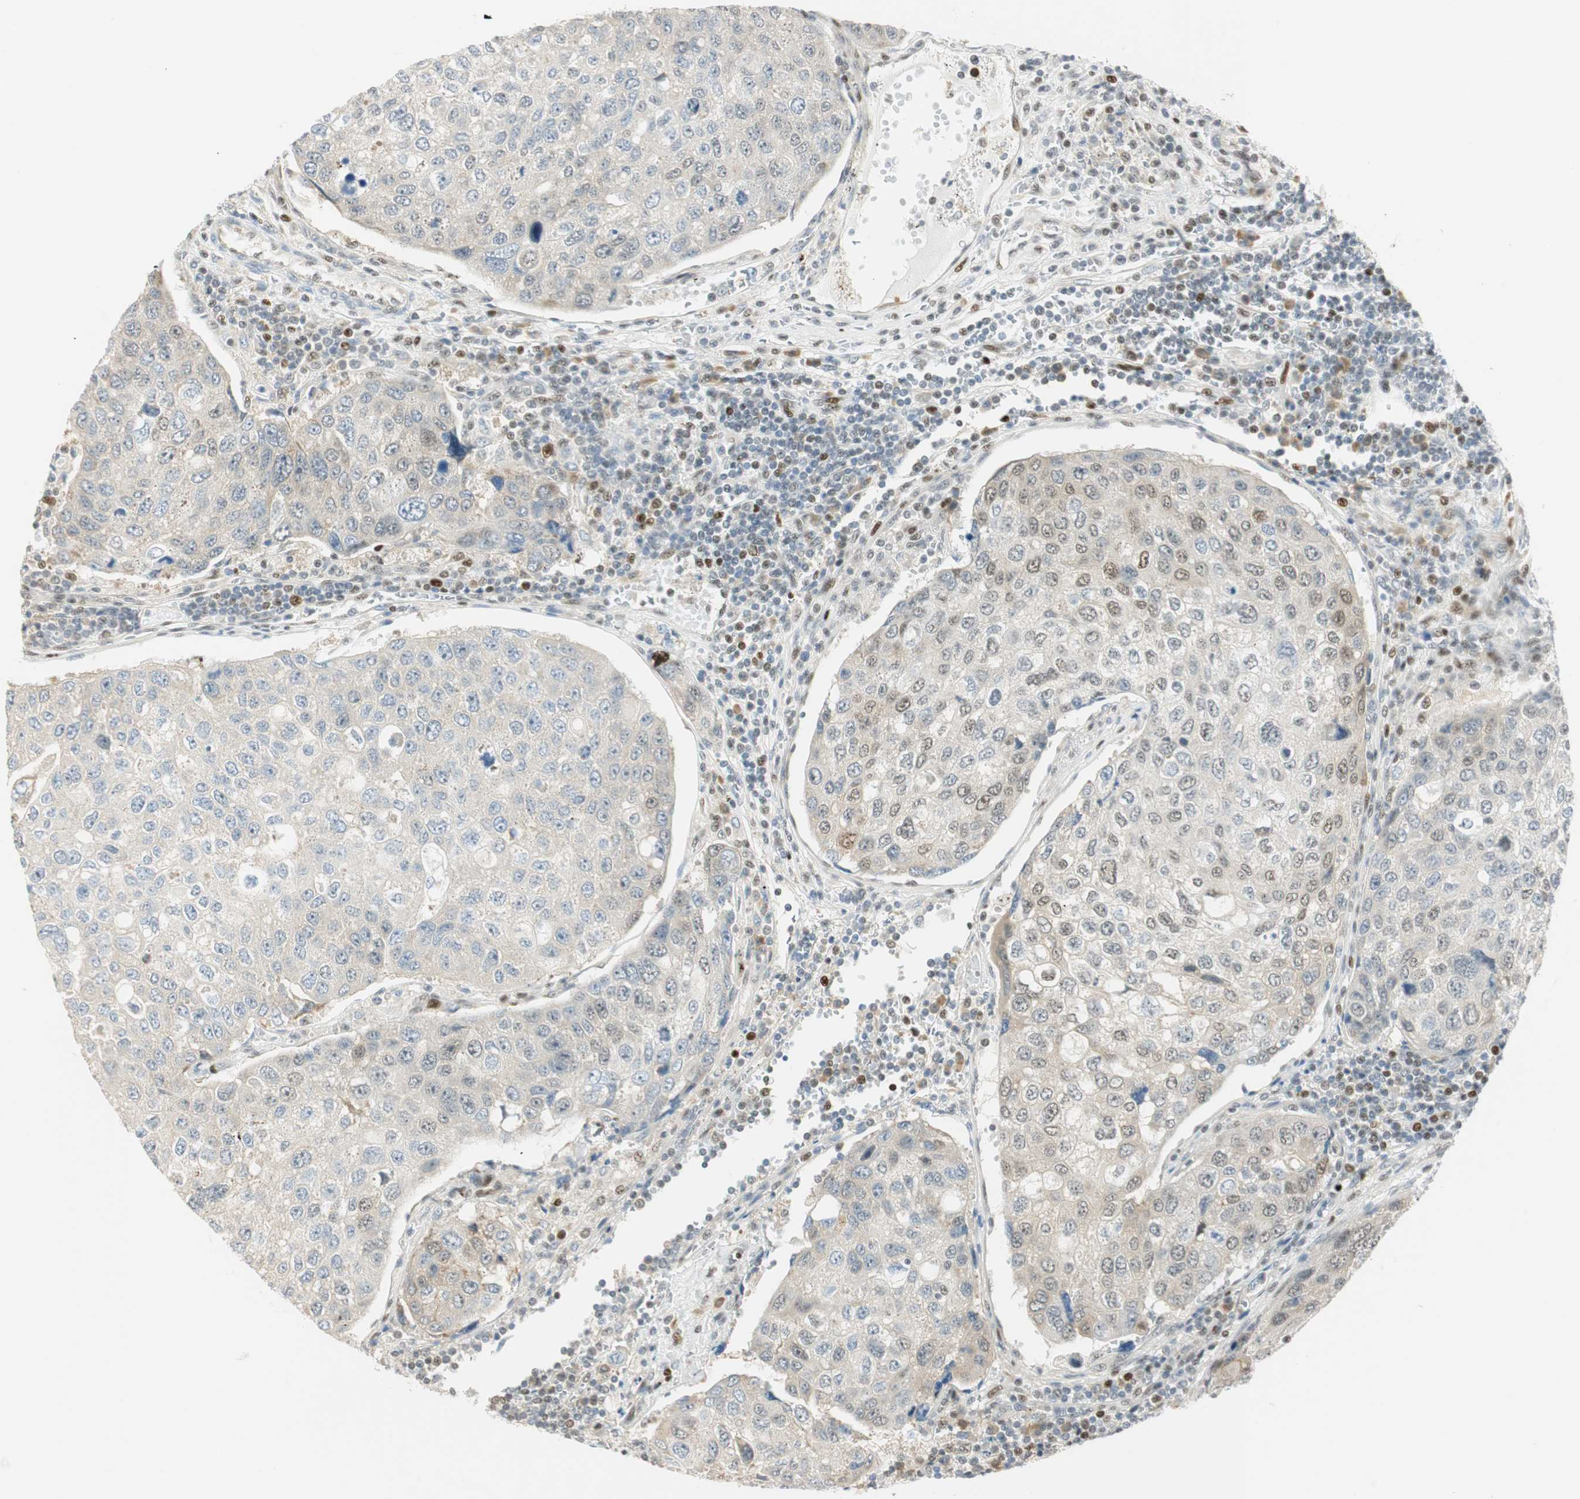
{"staining": {"intensity": "weak", "quantity": "25%-75%", "location": "nuclear"}, "tissue": "urothelial cancer", "cell_type": "Tumor cells", "image_type": "cancer", "snomed": [{"axis": "morphology", "description": "Urothelial carcinoma, High grade"}, {"axis": "topography", "description": "Lymph node"}, {"axis": "topography", "description": "Urinary bladder"}], "caption": "Brown immunohistochemical staining in human high-grade urothelial carcinoma shows weak nuclear positivity in about 25%-75% of tumor cells. The protein is shown in brown color, while the nuclei are stained blue.", "gene": "MSX2", "patient": {"sex": "male", "age": 51}}